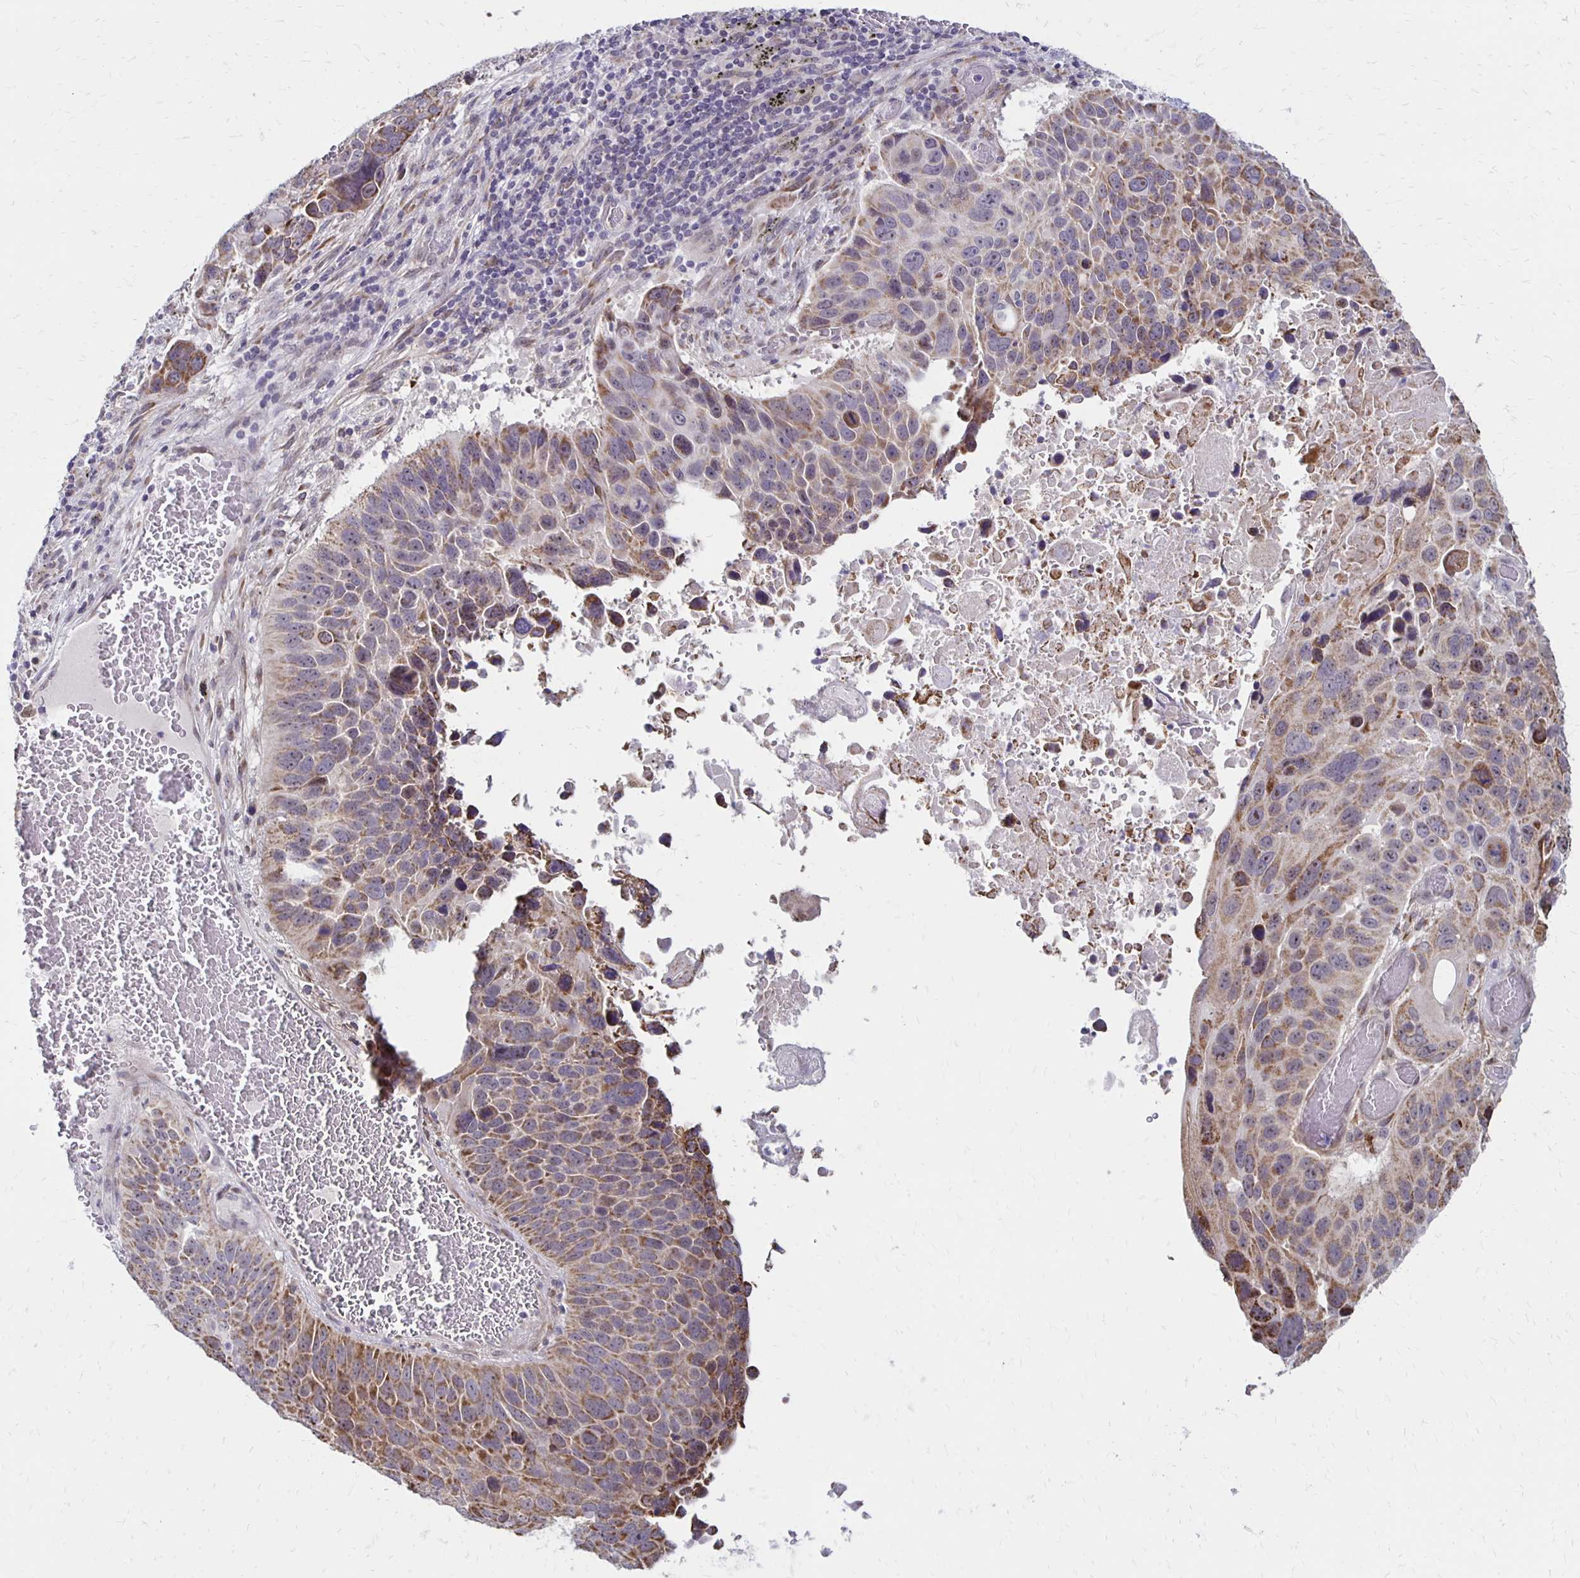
{"staining": {"intensity": "moderate", "quantity": "25%-75%", "location": "cytoplasmic/membranous"}, "tissue": "lung cancer", "cell_type": "Tumor cells", "image_type": "cancer", "snomed": [{"axis": "morphology", "description": "Squamous cell carcinoma, NOS"}, {"axis": "topography", "description": "Lung"}], "caption": "This image demonstrates lung cancer (squamous cell carcinoma) stained with immunohistochemistry (IHC) to label a protein in brown. The cytoplasmic/membranous of tumor cells show moderate positivity for the protein. Nuclei are counter-stained blue.", "gene": "DAGLA", "patient": {"sex": "male", "age": 68}}